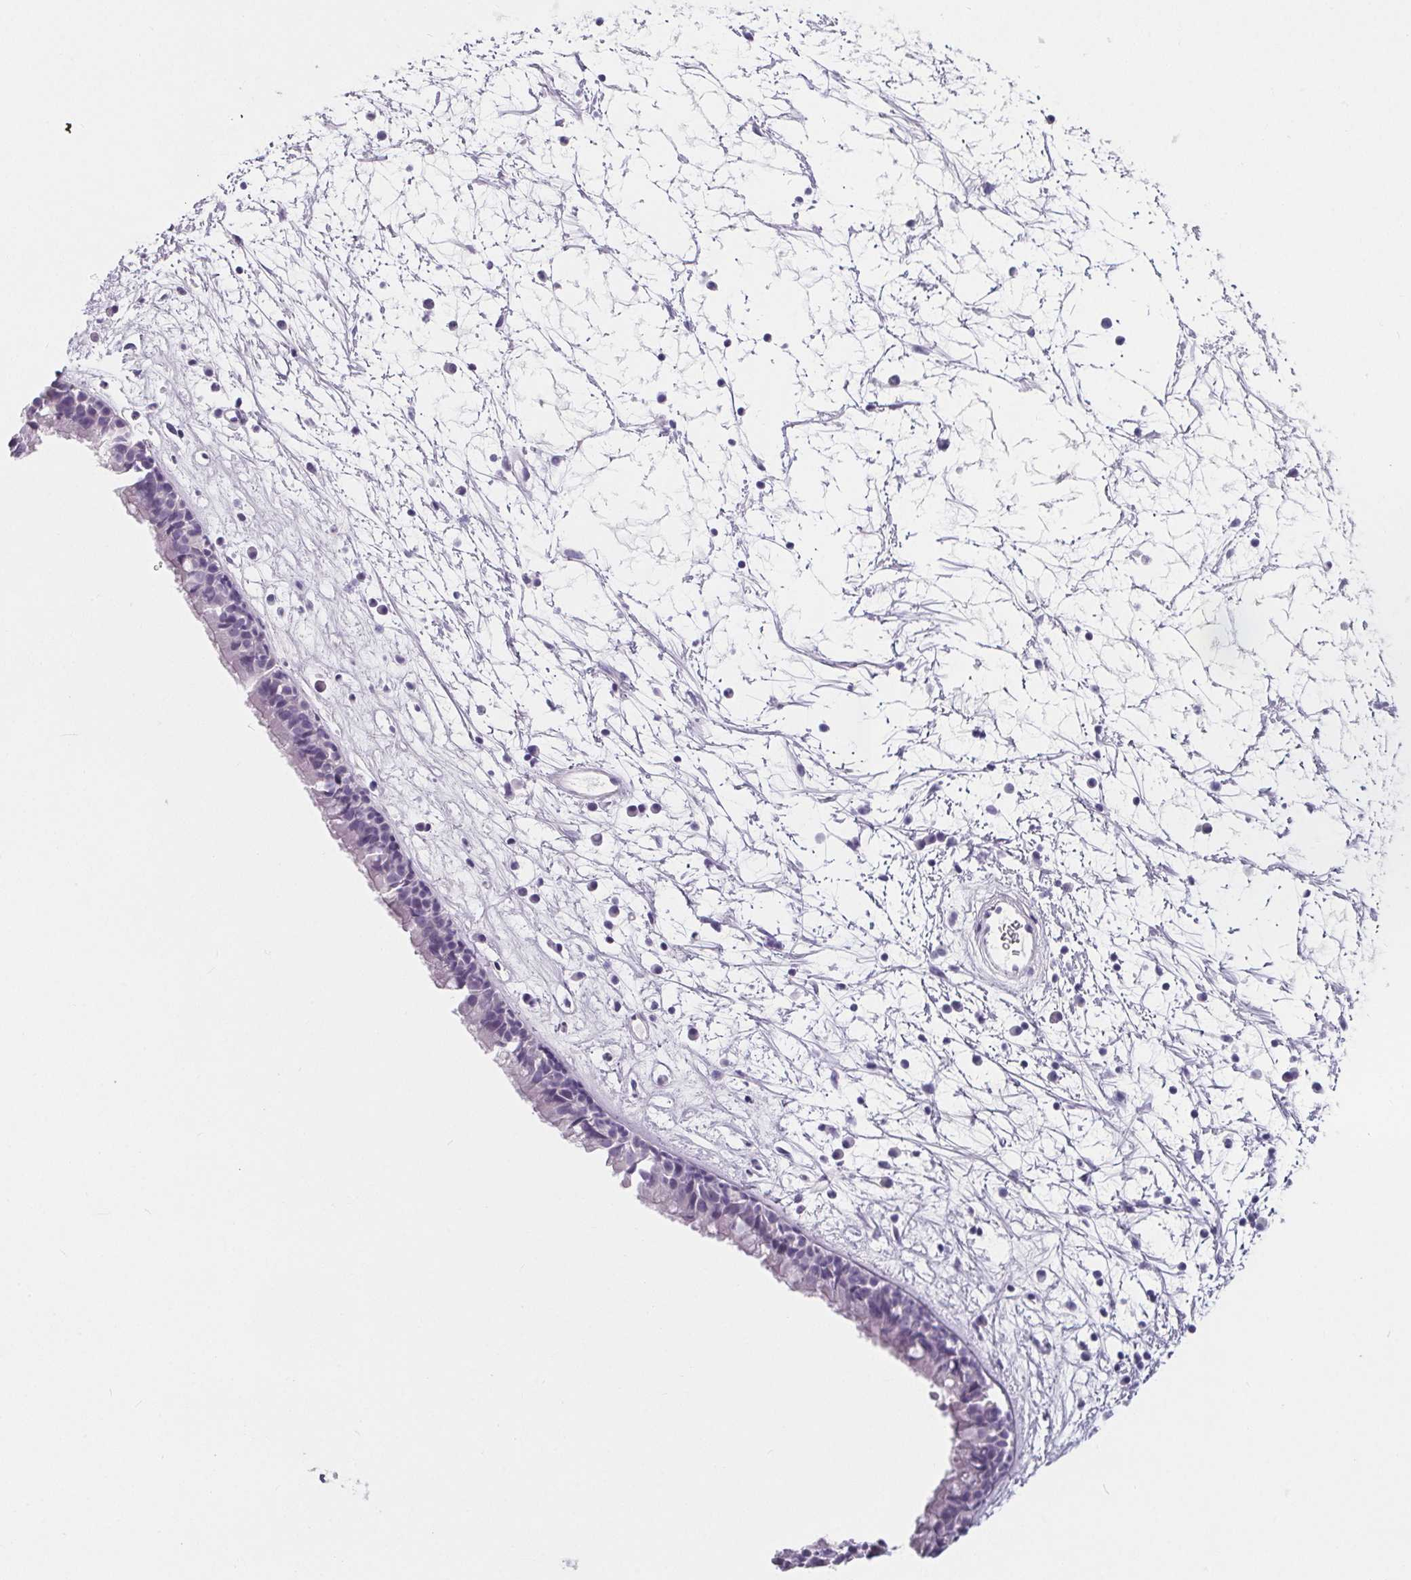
{"staining": {"intensity": "negative", "quantity": "none", "location": "none"}, "tissue": "nasopharynx", "cell_type": "Respiratory epithelial cells", "image_type": "normal", "snomed": [{"axis": "morphology", "description": "Normal tissue, NOS"}, {"axis": "topography", "description": "Nasopharynx"}], "caption": "DAB immunohistochemical staining of unremarkable nasopharynx demonstrates no significant positivity in respiratory epithelial cells. (DAB immunohistochemistry (IHC) with hematoxylin counter stain).", "gene": "ADRB1", "patient": {"sex": "male", "age": 24}}